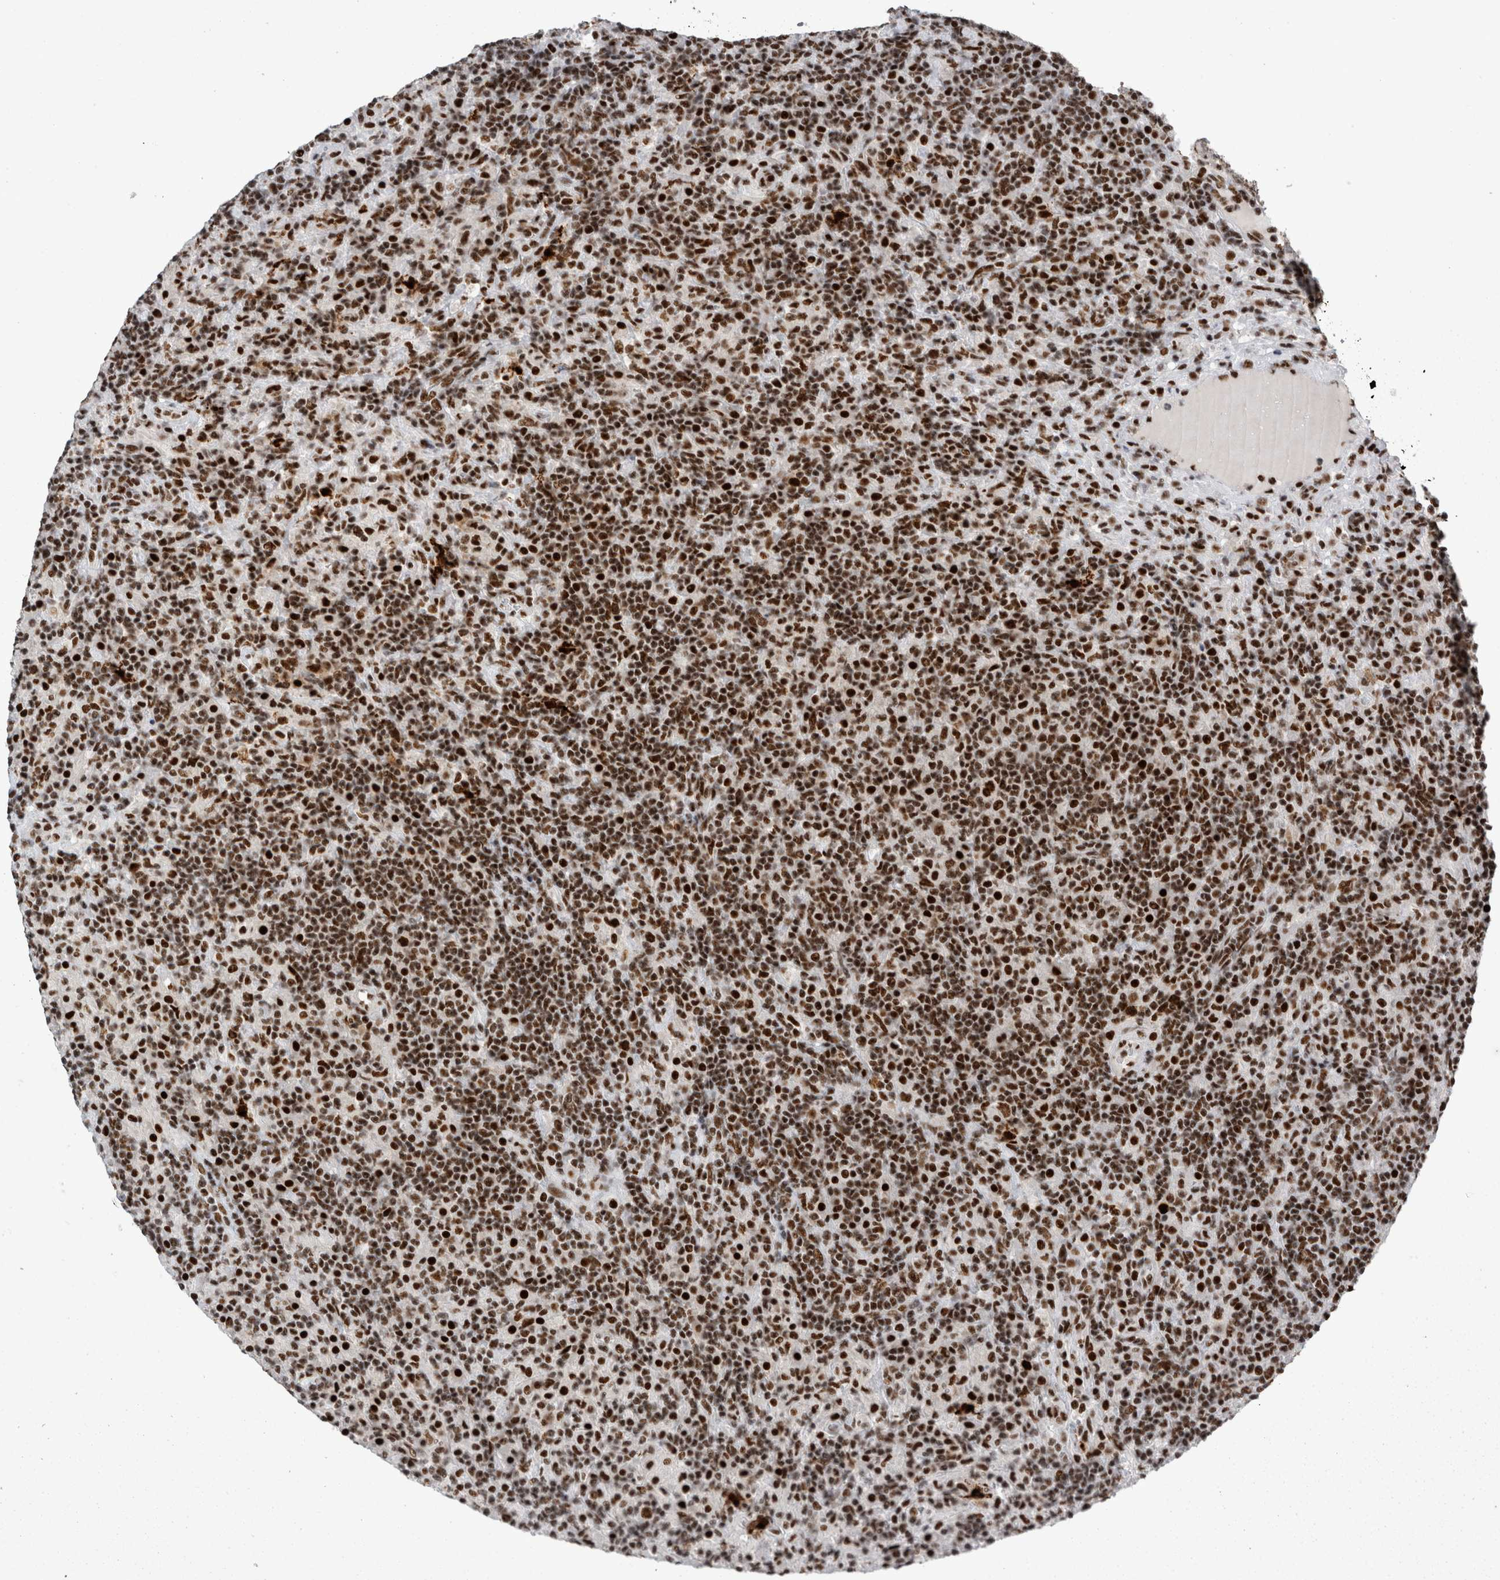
{"staining": {"intensity": "strong", "quantity": ">75%", "location": "cytoplasmic/membranous,nuclear"}, "tissue": "lymphoma", "cell_type": "Tumor cells", "image_type": "cancer", "snomed": [{"axis": "morphology", "description": "Hodgkin's disease, NOS"}, {"axis": "topography", "description": "Lymph node"}], "caption": "Immunohistochemical staining of lymphoma displays strong cytoplasmic/membranous and nuclear protein positivity in approximately >75% of tumor cells. The protein is stained brown, and the nuclei are stained in blue (DAB (3,3'-diaminobenzidine) IHC with brightfield microscopy, high magnification).", "gene": "SNRNP40", "patient": {"sex": "male", "age": 70}}